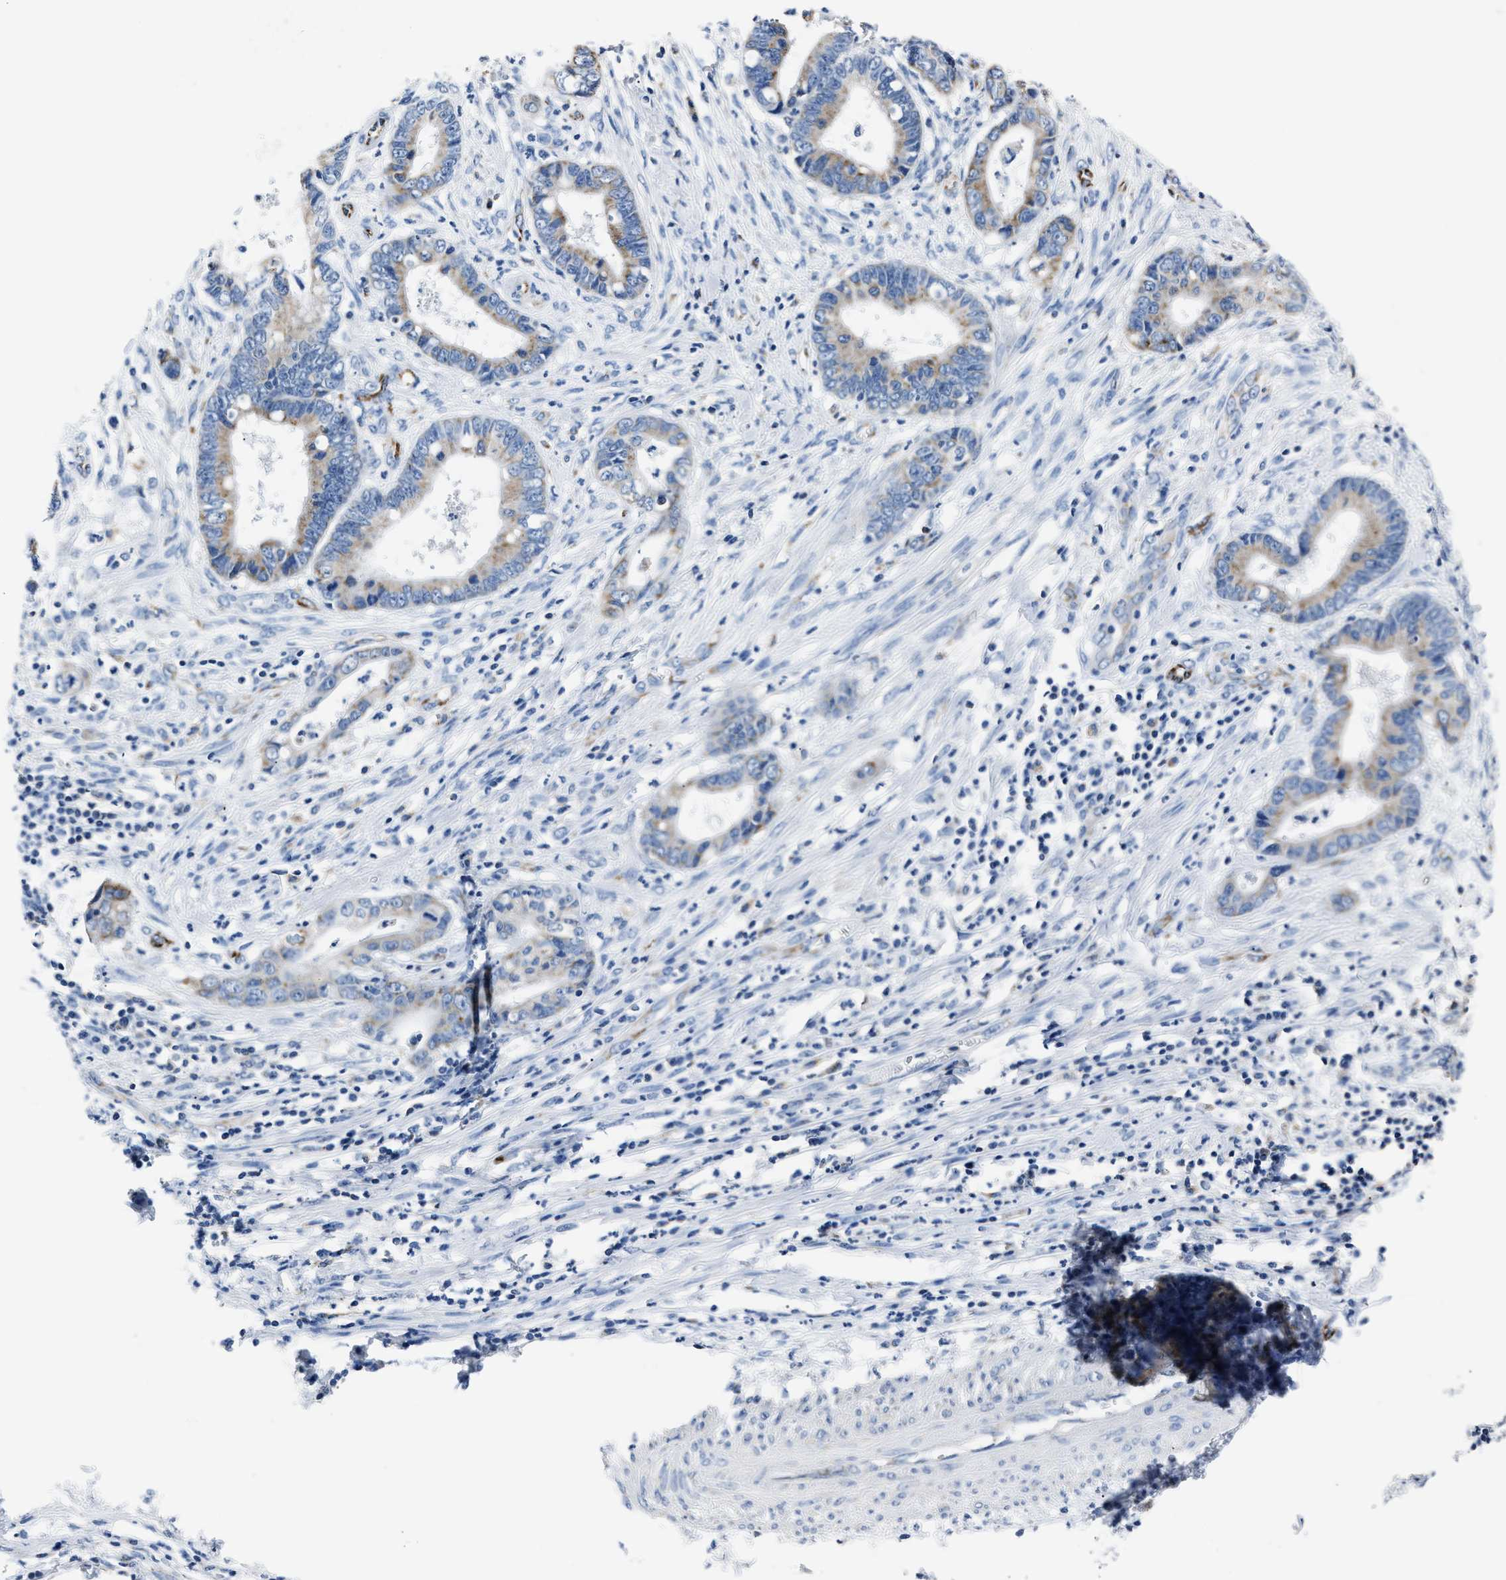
{"staining": {"intensity": "moderate", "quantity": ">75%", "location": "cytoplasmic/membranous"}, "tissue": "cervical cancer", "cell_type": "Tumor cells", "image_type": "cancer", "snomed": [{"axis": "morphology", "description": "Adenocarcinoma, NOS"}, {"axis": "topography", "description": "Cervix"}], "caption": "Cervical cancer (adenocarcinoma) stained with a brown dye displays moderate cytoplasmic/membranous positive expression in approximately >75% of tumor cells.", "gene": "AMACR", "patient": {"sex": "female", "age": 44}}